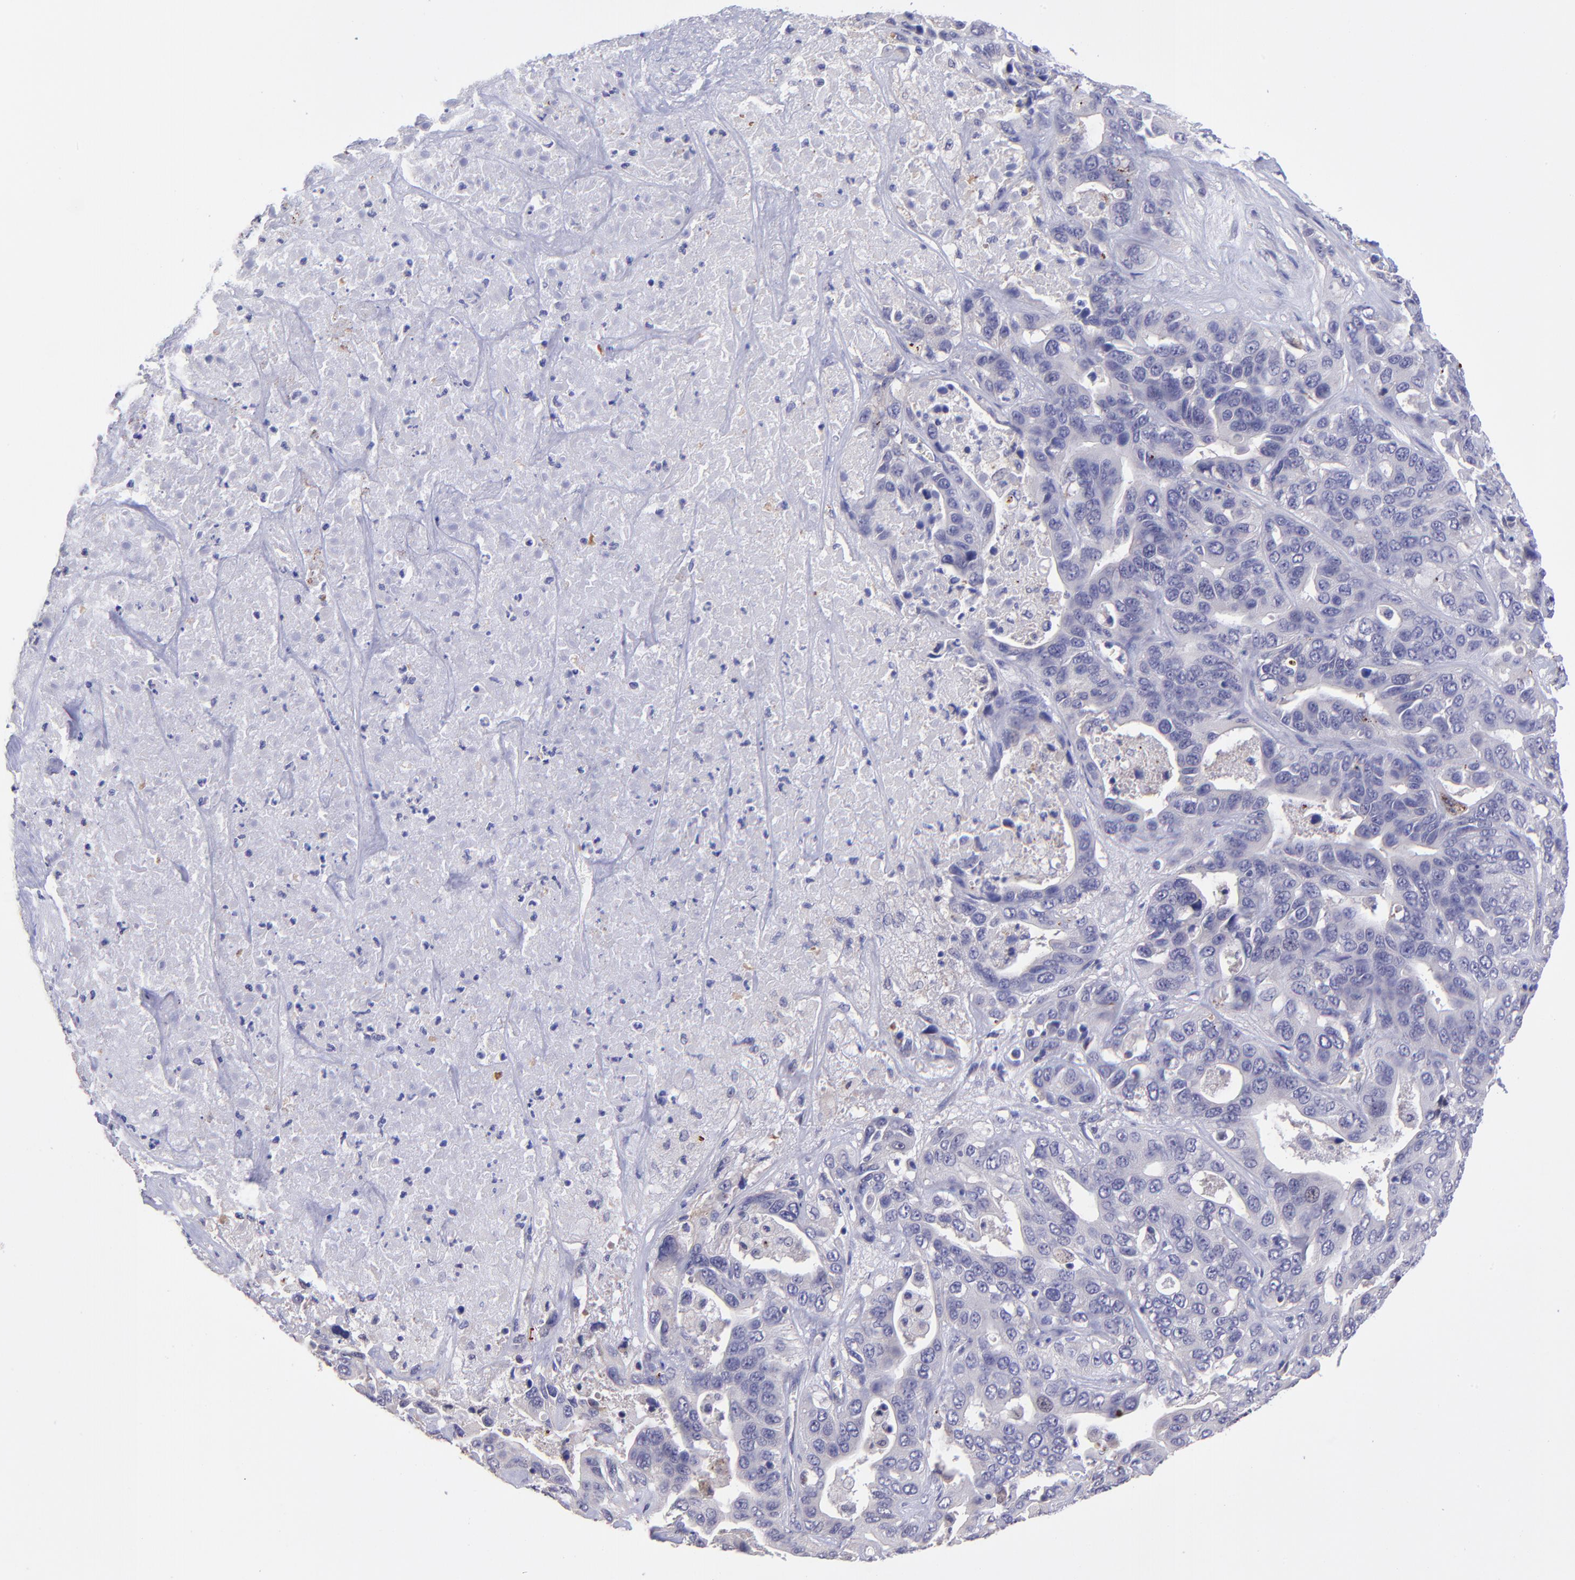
{"staining": {"intensity": "negative", "quantity": "none", "location": "none"}, "tissue": "liver cancer", "cell_type": "Tumor cells", "image_type": "cancer", "snomed": [{"axis": "morphology", "description": "Cholangiocarcinoma"}, {"axis": "topography", "description": "Liver"}], "caption": "This is a photomicrograph of IHC staining of liver cancer, which shows no positivity in tumor cells. (DAB (3,3'-diaminobenzidine) immunohistochemistry visualized using brightfield microscopy, high magnification).", "gene": "NSF", "patient": {"sex": "female", "age": 52}}